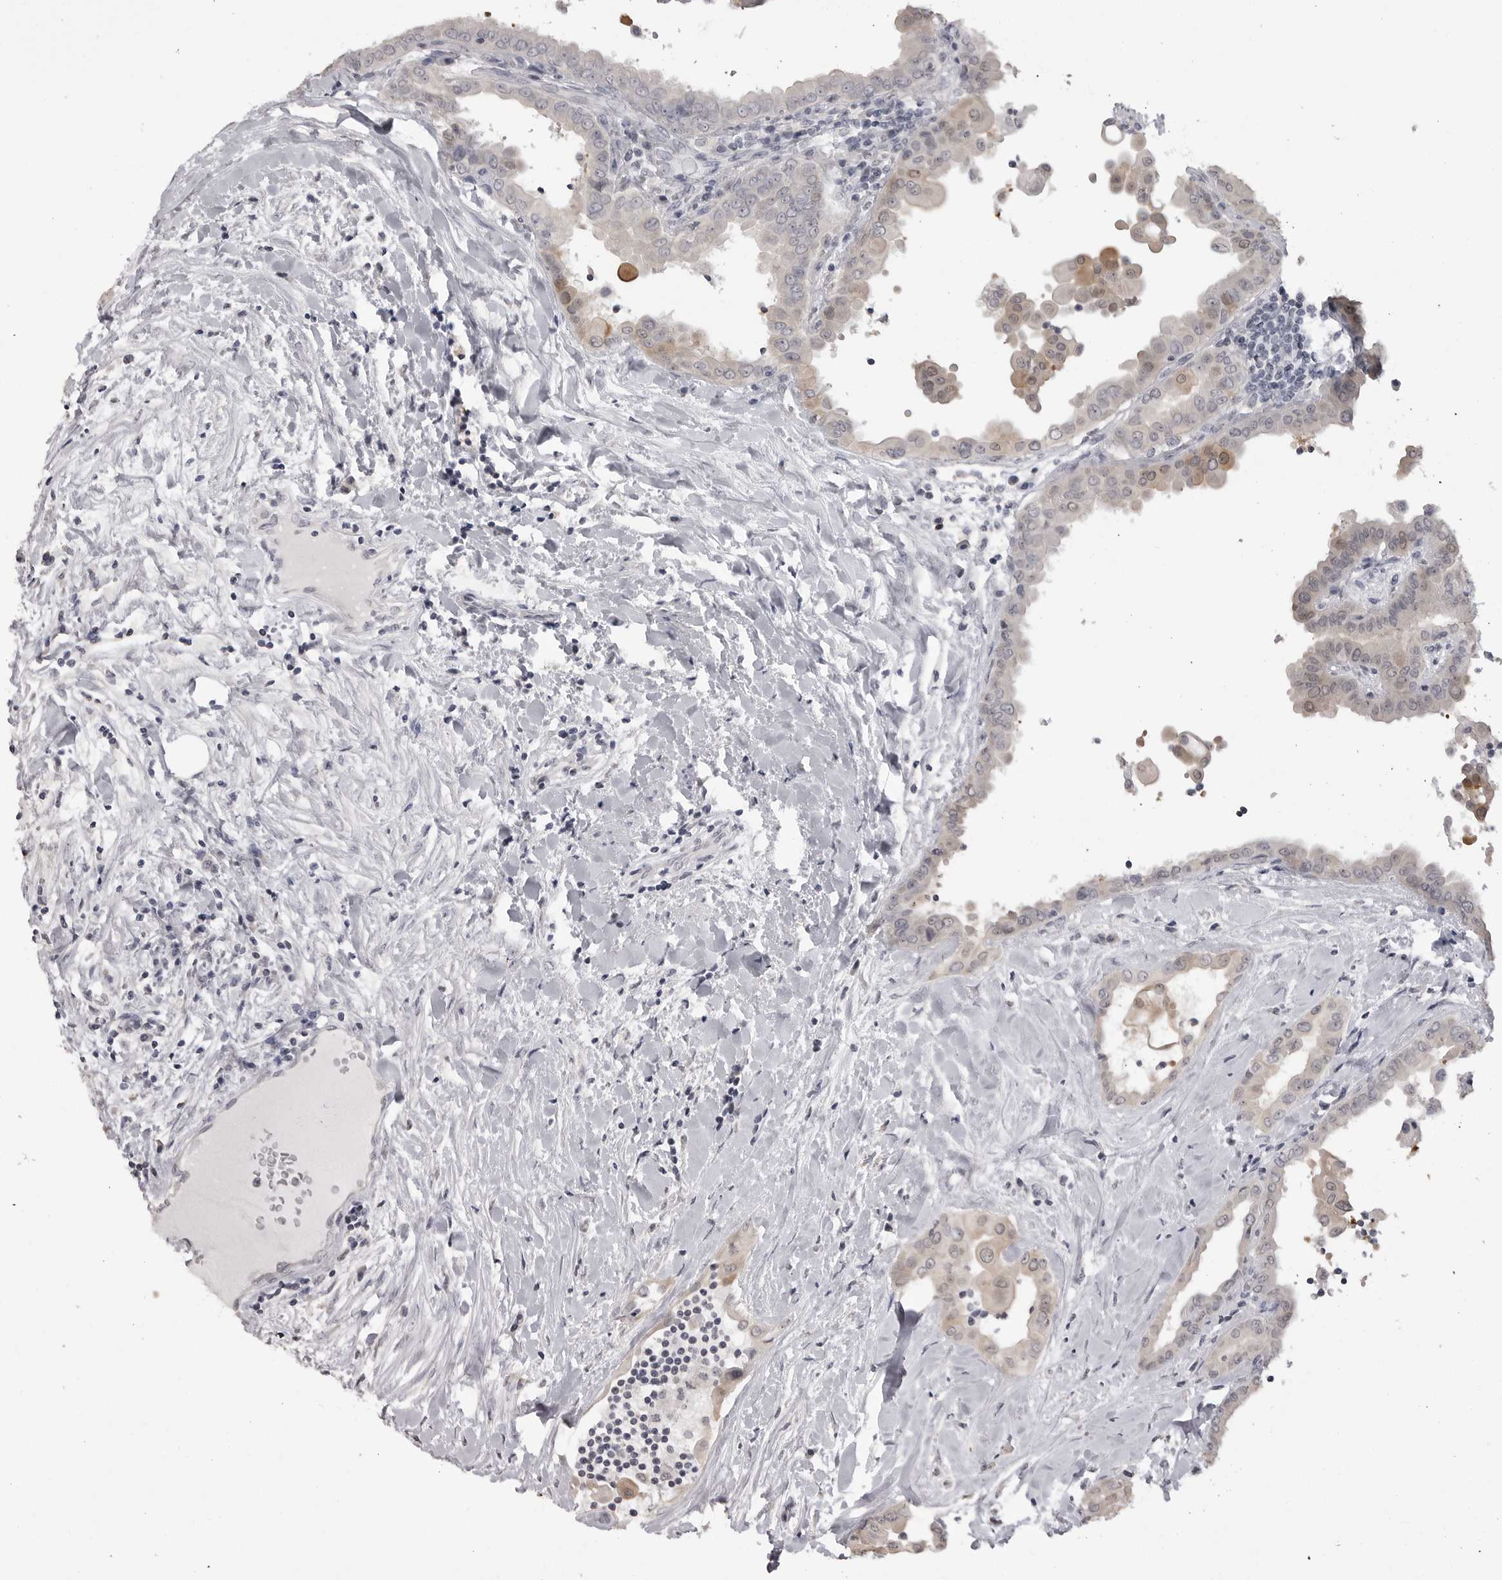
{"staining": {"intensity": "weak", "quantity": "<25%", "location": "cytoplasmic/membranous"}, "tissue": "thyroid cancer", "cell_type": "Tumor cells", "image_type": "cancer", "snomed": [{"axis": "morphology", "description": "Papillary adenocarcinoma, NOS"}, {"axis": "topography", "description": "Thyroid gland"}], "caption": "There is no significant expression in tumor cells of papillary adenocarcinoma (thyroid).", "gene": "GPN2", "patient": {"sex": "male", "age": 33}}